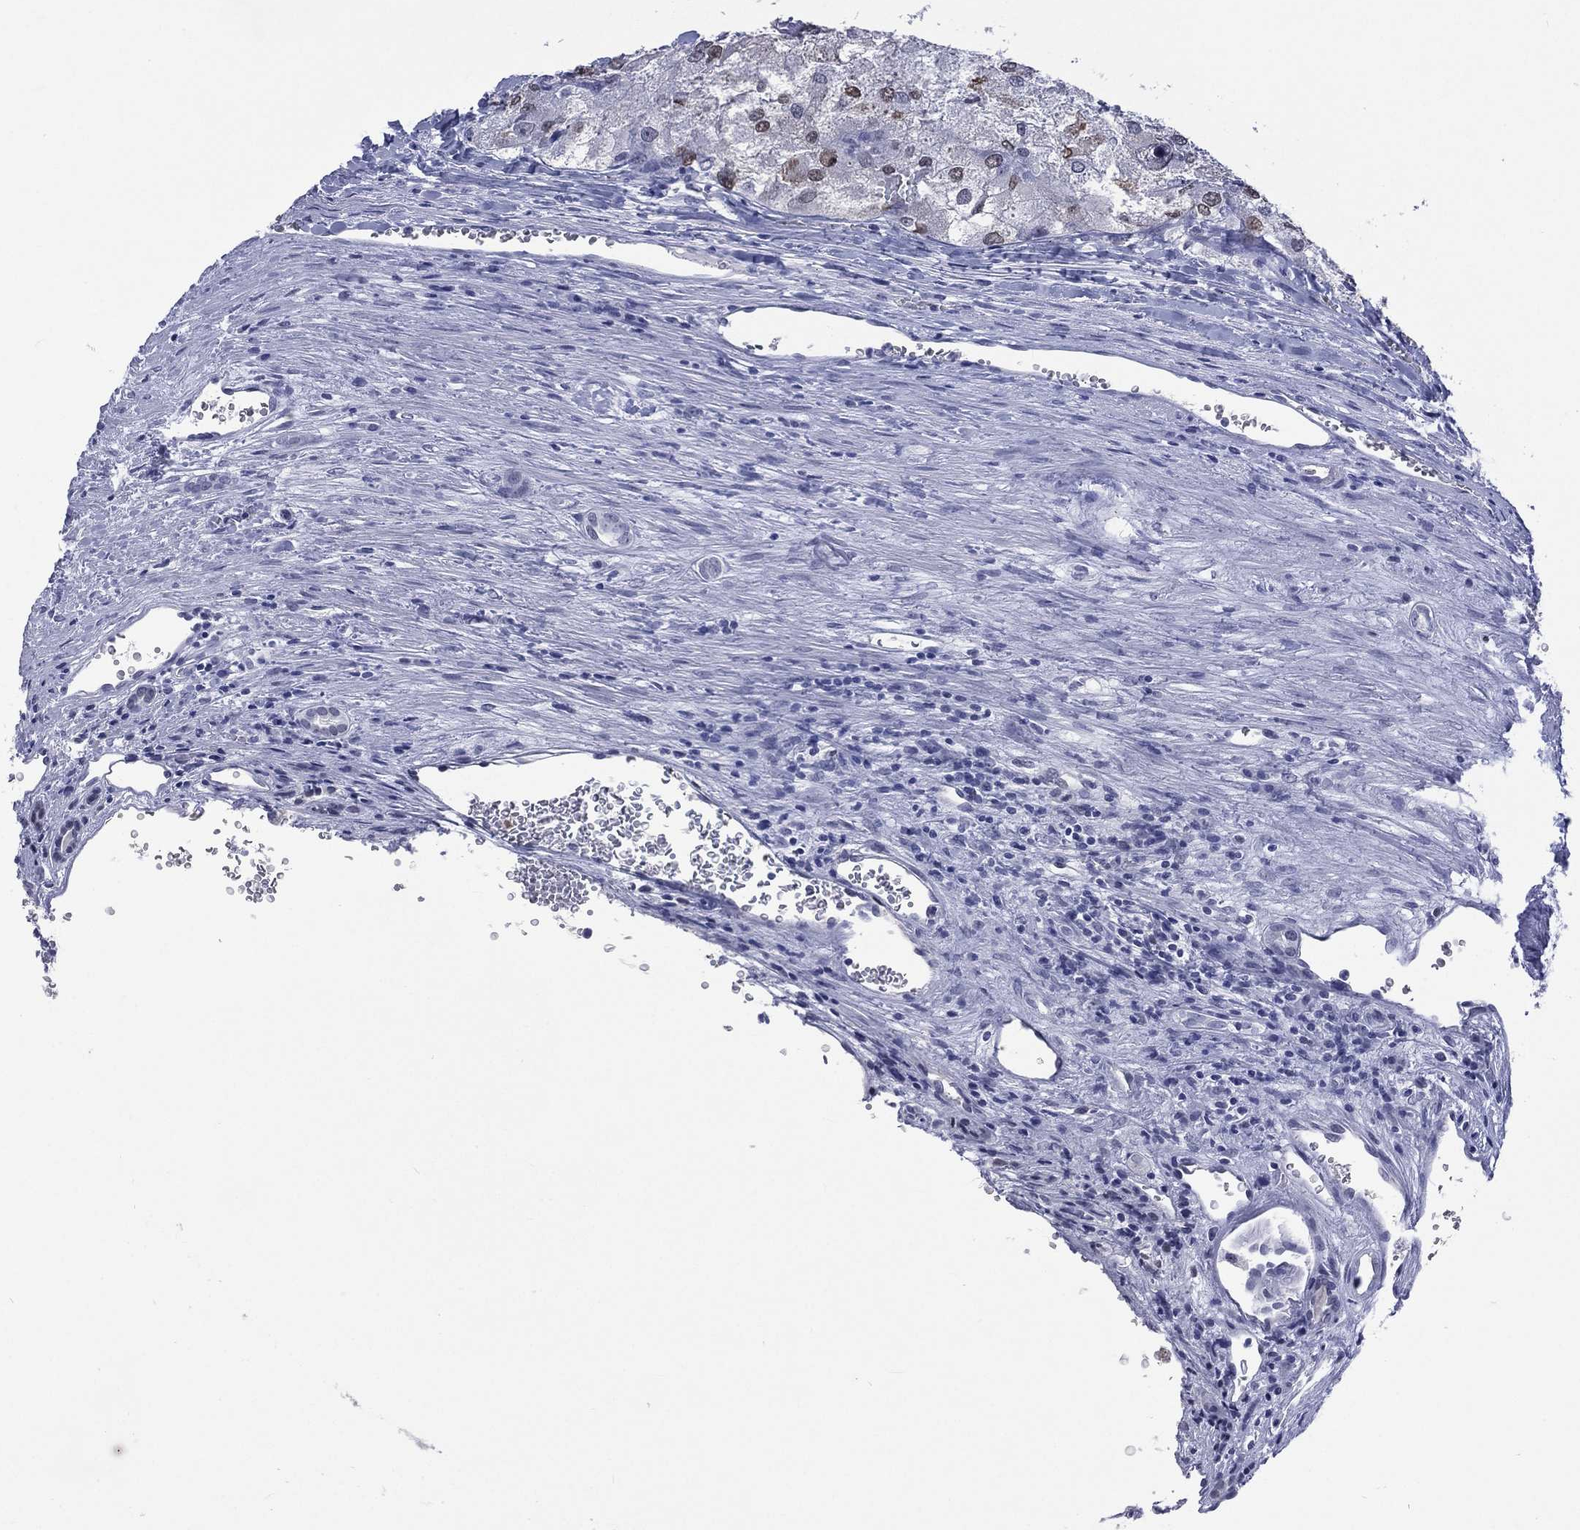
{"staining": {"intensity": "strong", "quantity": "<25%", "location": "nuclear"}, "tissue": "renal cancer", "cell_type": "Tumor cells", "image_type": "cancer", "snomed": [{"axis": "morphology", "description": "Adenocarcinoma, NOS"}, {"axis": "topography", "description": "Kidney"}], "caption": "Strong nuclear protein positivity is present in about <25% of tumor cells in renal cancer (adenocarcinoma).", "gene": "SSX1", "patient": {"sex": "female", "age": 70}}